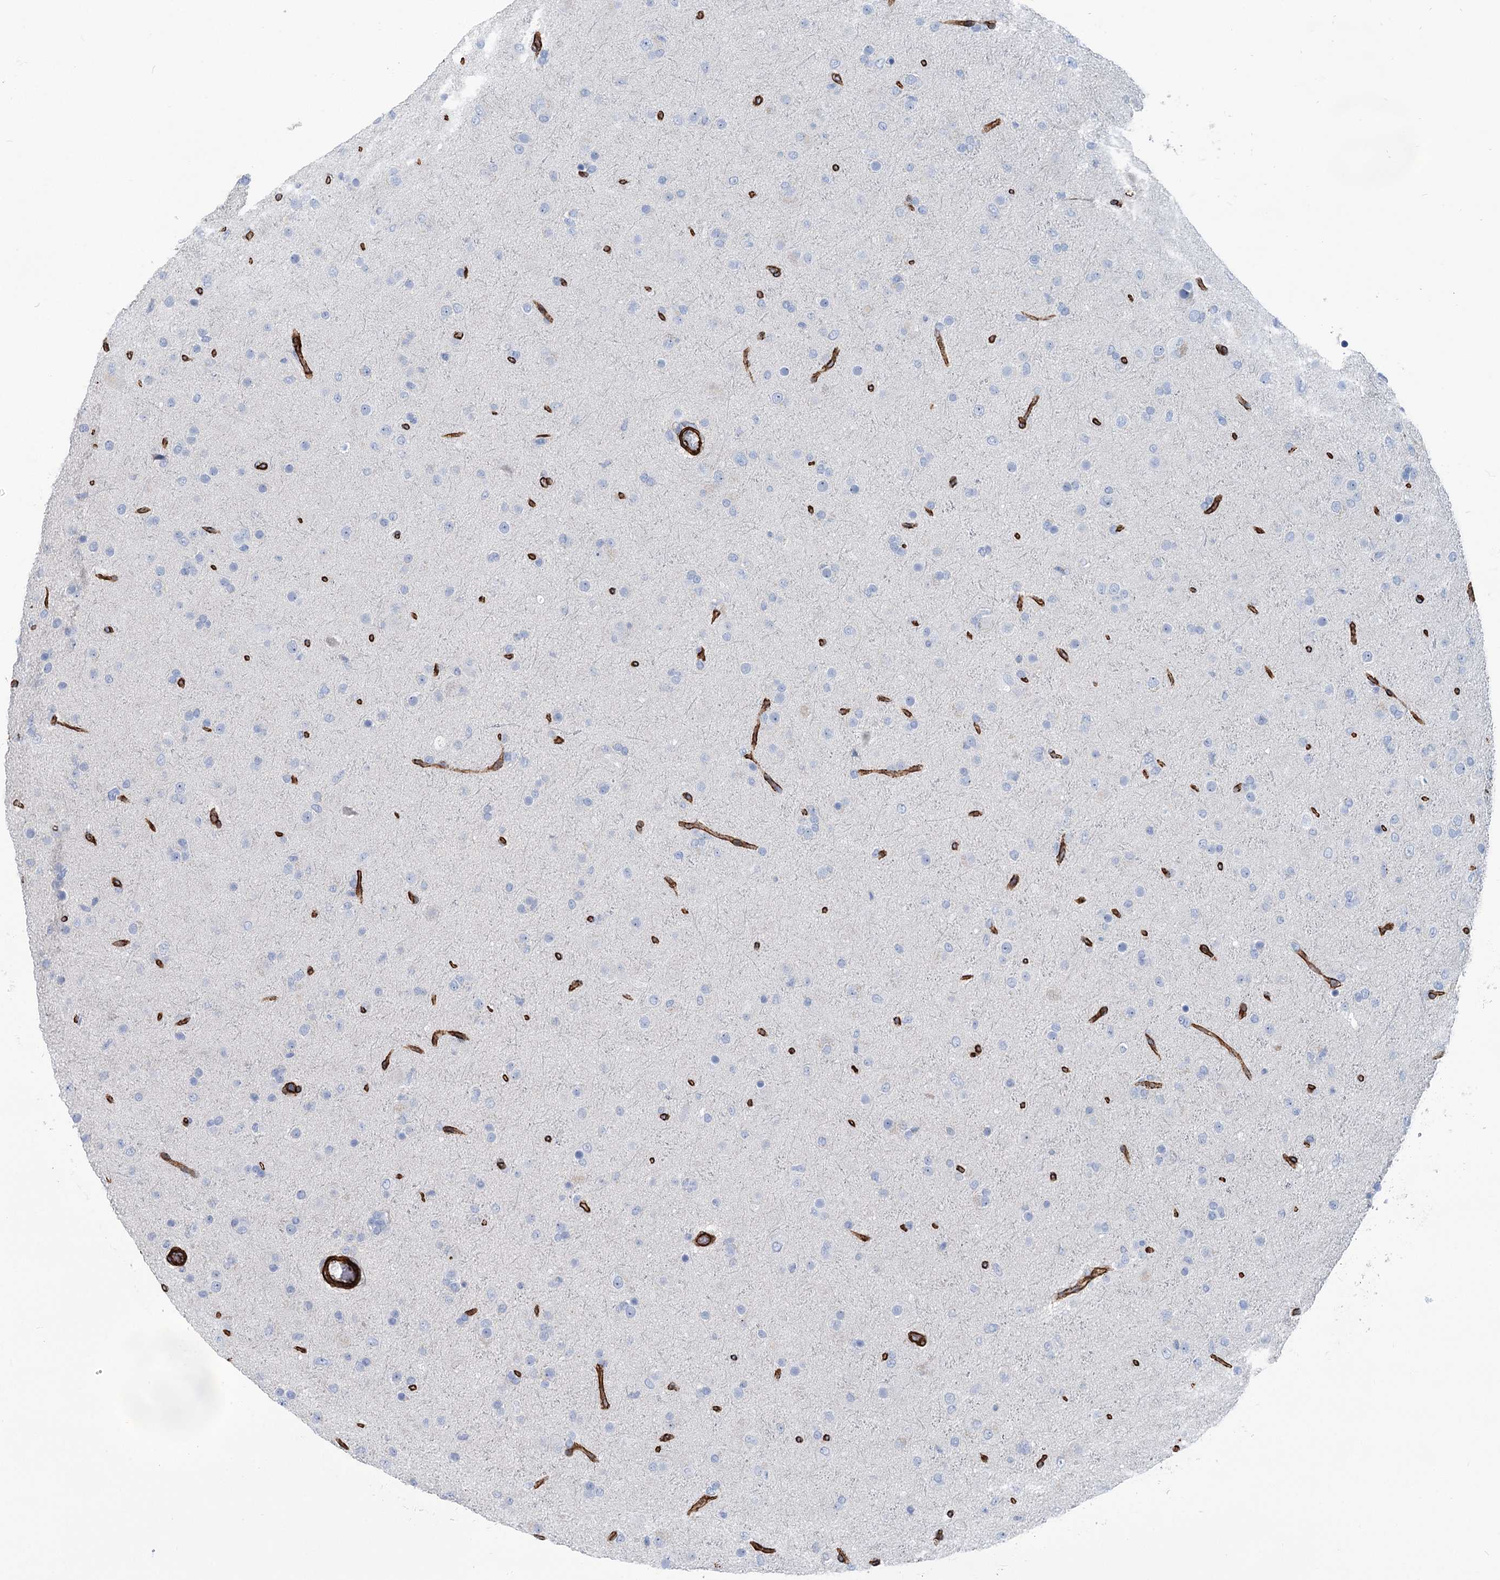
{"staining": {"intensity": "negative", "quantity": "none", "location": "none"}, "tissue": "glioma", "cell_type": "Tumor cells", "image_type": "cancer", "snomed": [{"axis": "morphology", "description": "Glioma, malignant, Low grade"}, {"axis": "topography", "description": "Brain"}], "caption": "An IHC image of glioma is shown. There is no staining in tumor cells of glioma.", "gene": "IQSEC1", "patient": {"sex": "male", "age": 65}}